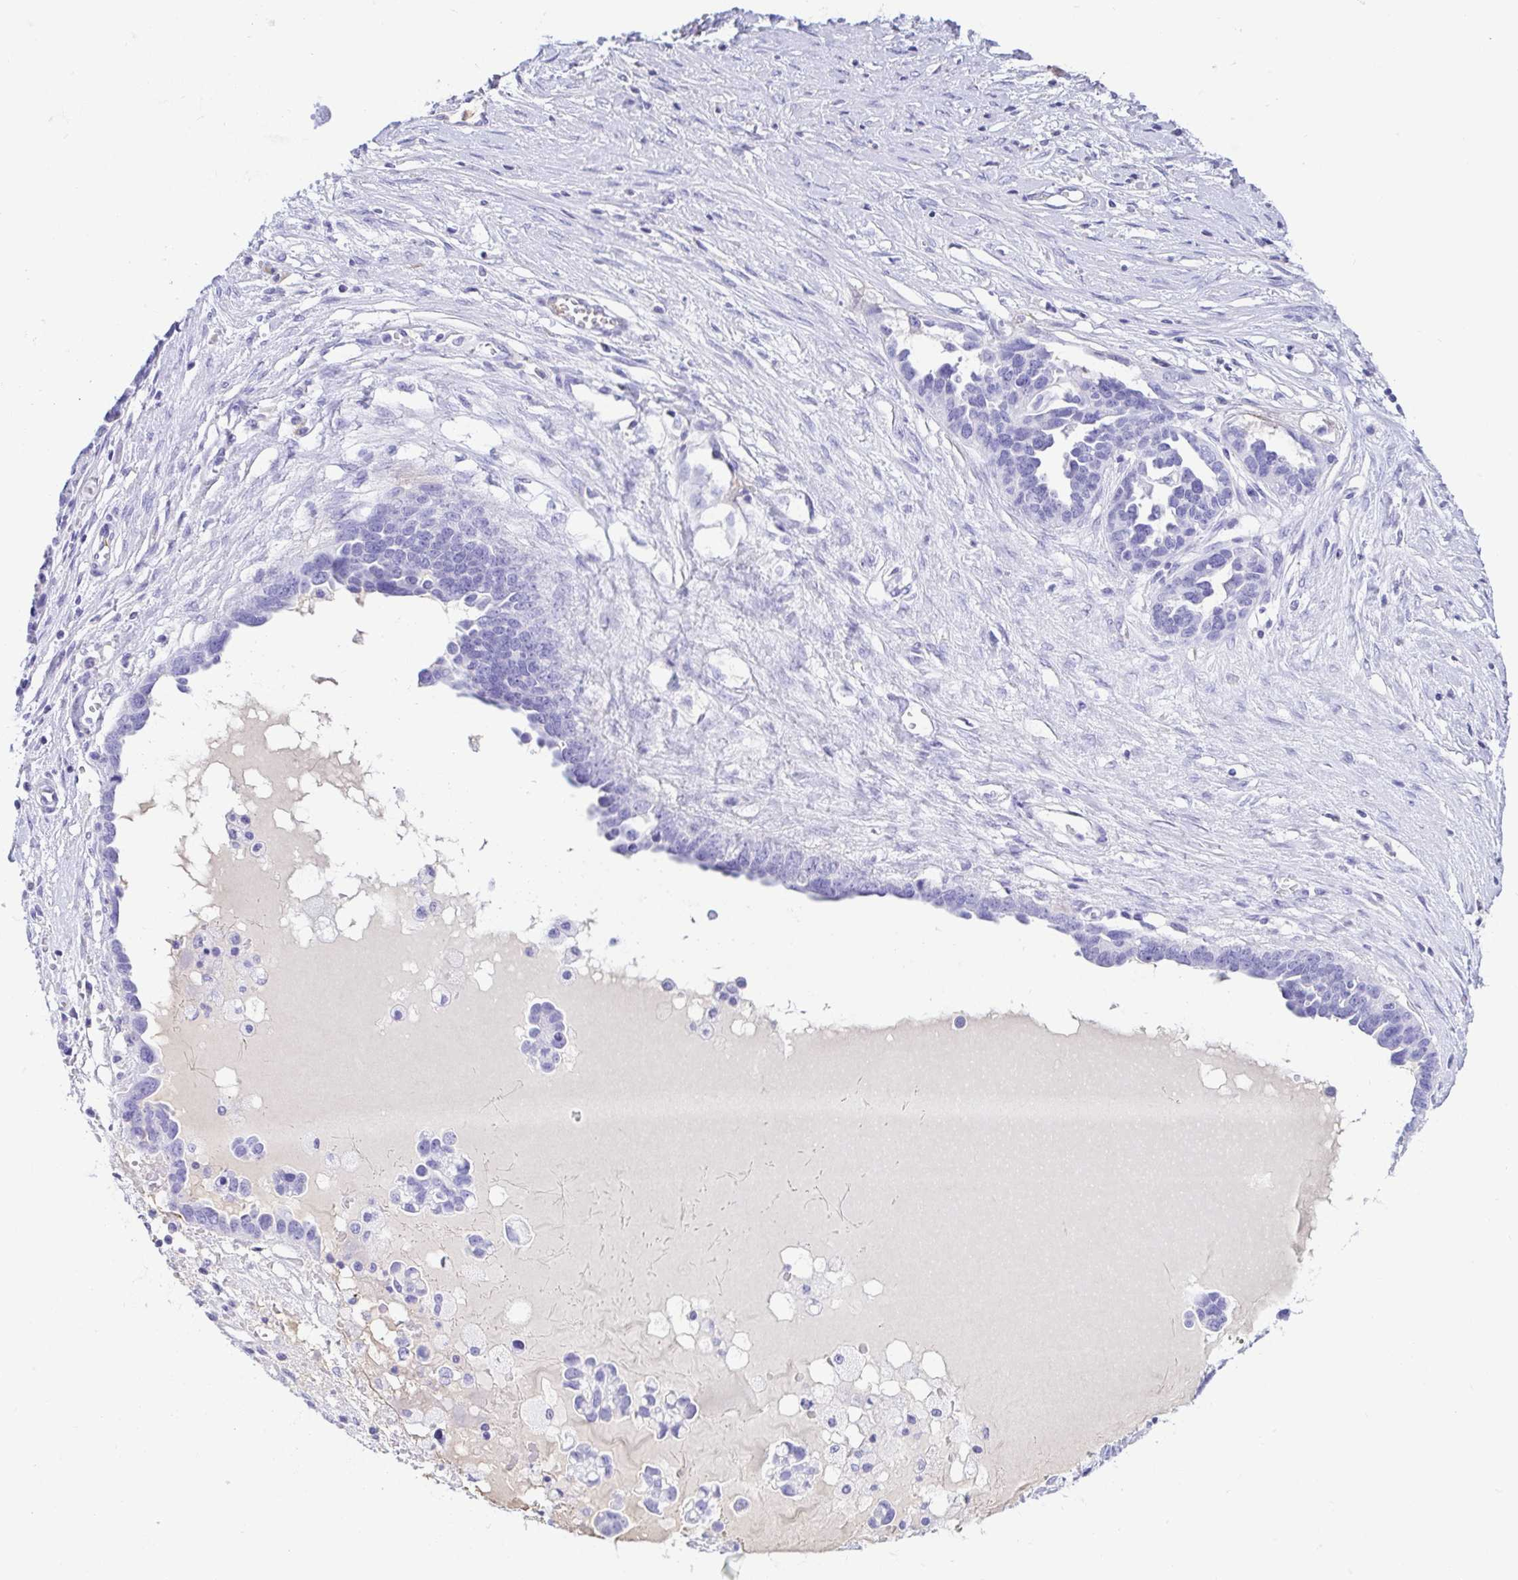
{"staining": {"intensity": "negative", "quantity": "none", "location": "none"}, "tissue": "ovarian cancer", "cell_type": "Tumor cells", "image_type": "cancer", "snomed": [{"axis": "morphology", "description": "Cystadenocarcinoma, serous, NOS"}, {"axis": "topography", "description": "Ovary"}], "caption": "There is no significant staining in tumor cells of ovarian serous cystadenocarcinoma.", "gene": "GKN1", "patient": {"sex": "female", "age": 54}}